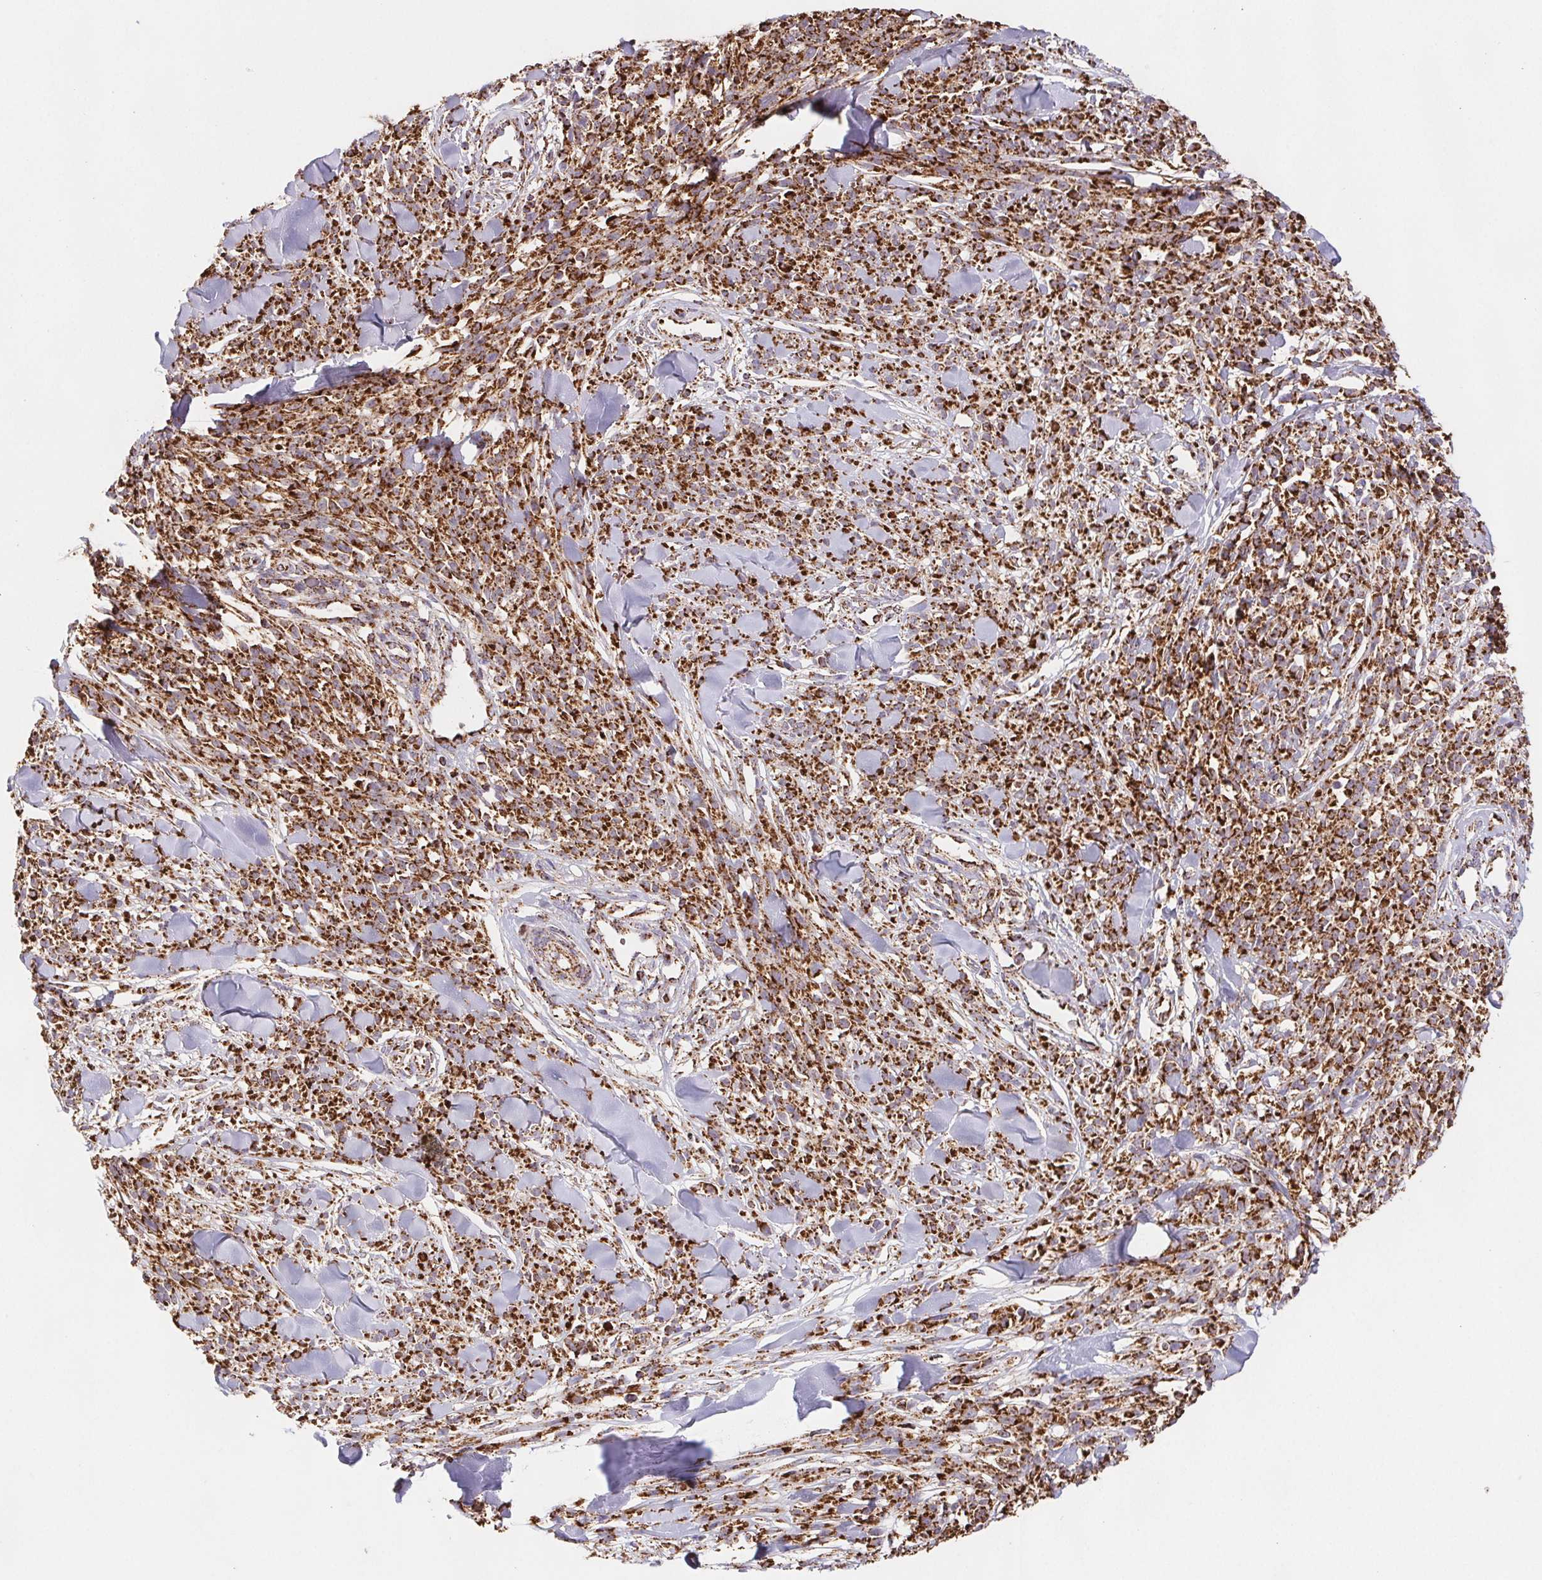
{"staining": {"intensity": "strong", "quantity": ">75%", "location": "cytoplasmic/membranous"}, "tissue": "melanoma", "cell_type": "Tumor cells", "image_type": "cancer", "snomed": [{"axis": "morphology", "description": "Malignant melanoma, NOS"}, {"axis": "topography", "description": "Skin"}, {"axis": "topography", "description": "Skin of trunk"}], "caption": "Brown immunohistochemical staining in malignant melanoma exhibits strong cytoplasmic/membranous expression in approximately >75% of tumor cells.", "gene": "NIPSNAP2", "patient": {"sex": "male", "age": 74}}